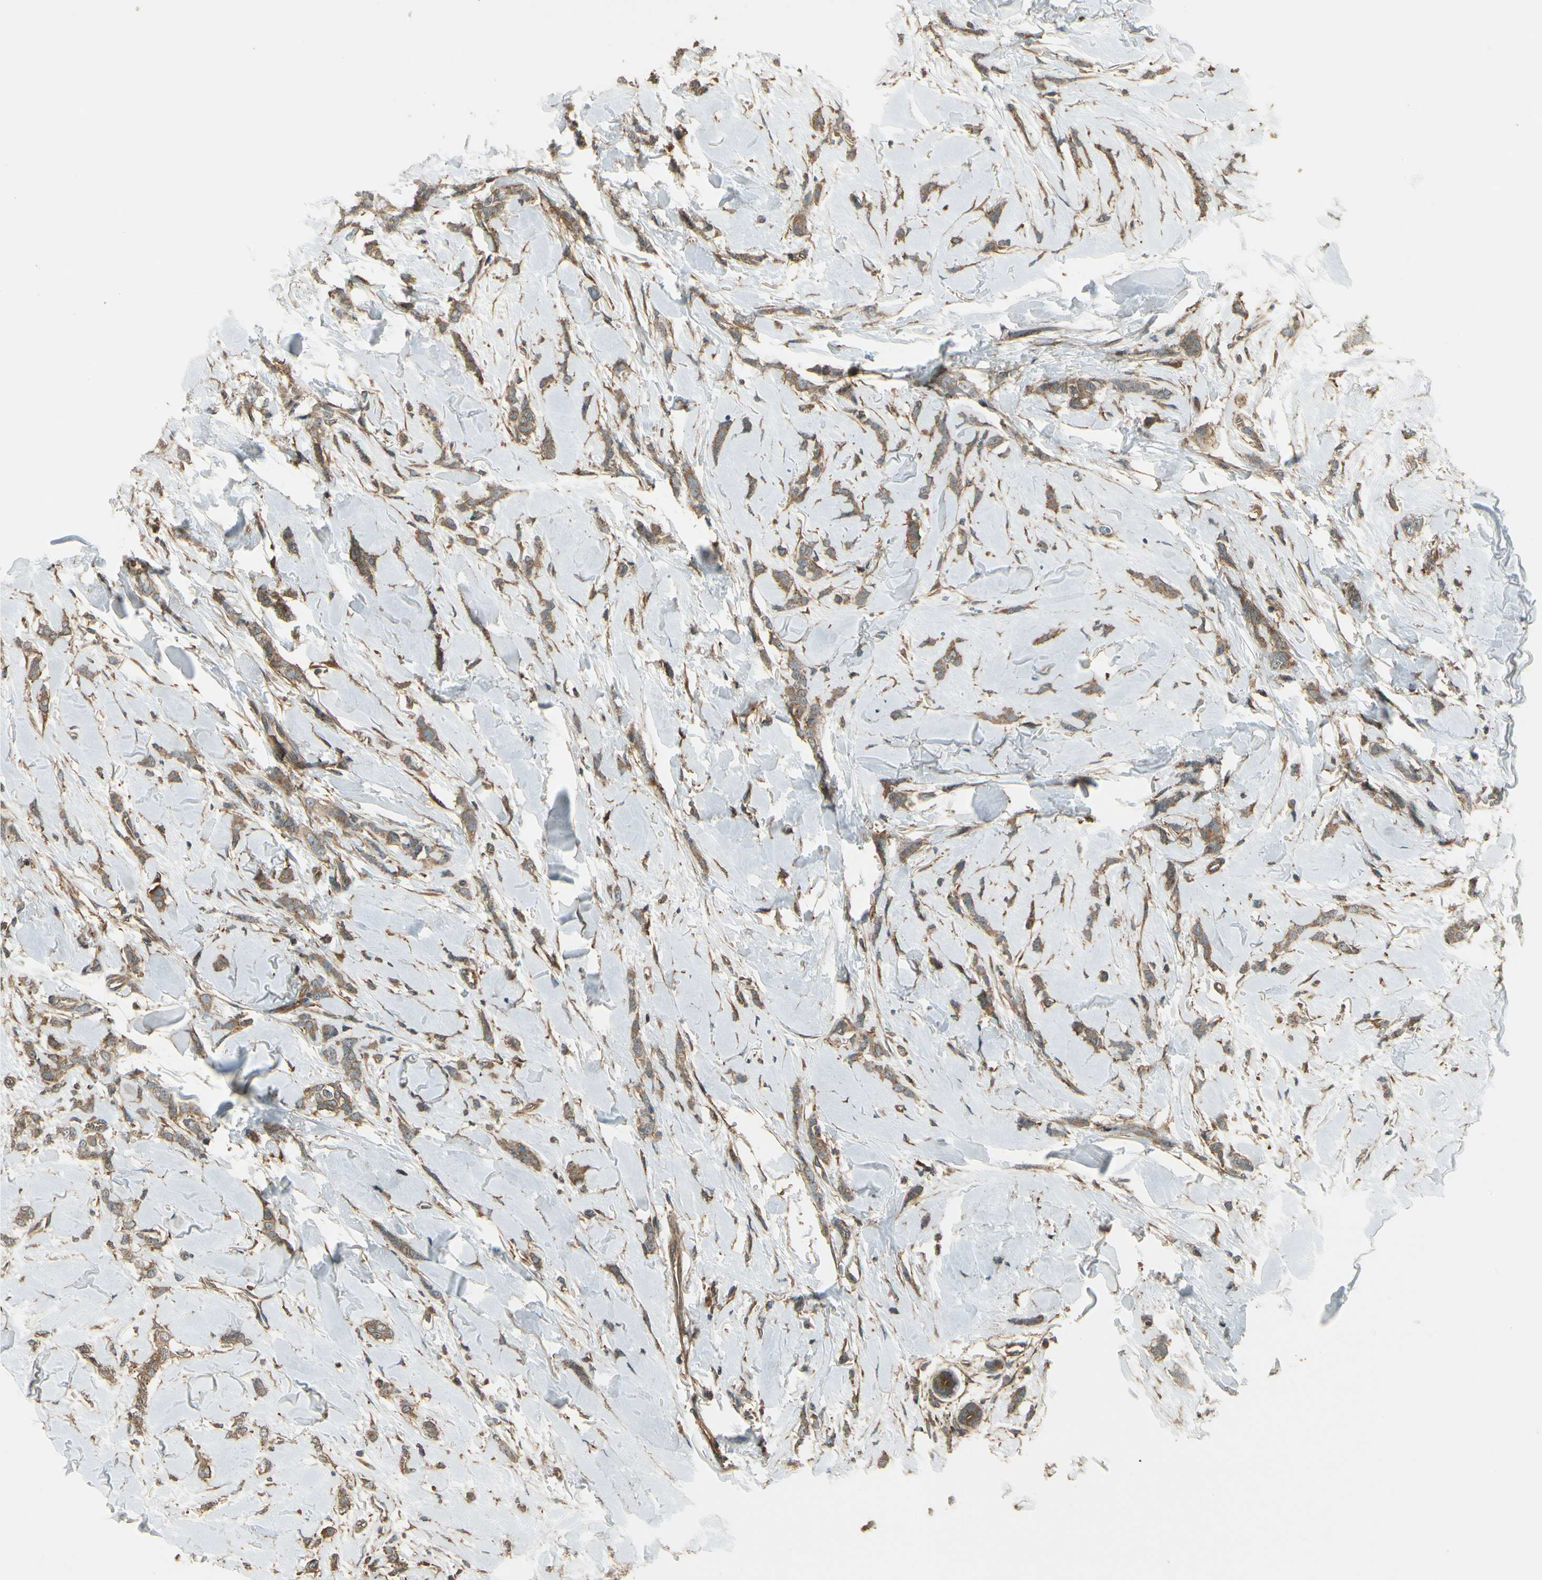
{"staining": {"intensity": "moderate", "quantity": ">75%", "location": "cytoplasmic/membranous"}, "tissue": "breast cancer", "cell_type": "Tumor cells", "image_type": "cancer", "snomed": [{"axis": "morphology", "description": "Lobular carcinoma"}, {"axis": "topography", "description": "Skin"}, {"axis": "topography", "description": "Breast"}], "caption": "Immunohistochemical staining of breast cancer demonstrates medium levels of moderate cytoplasmic/membranous expression in about >75% of tumor cells.", "gene": "FKBP15", "patient": {"sex": "female", "age": 46}}